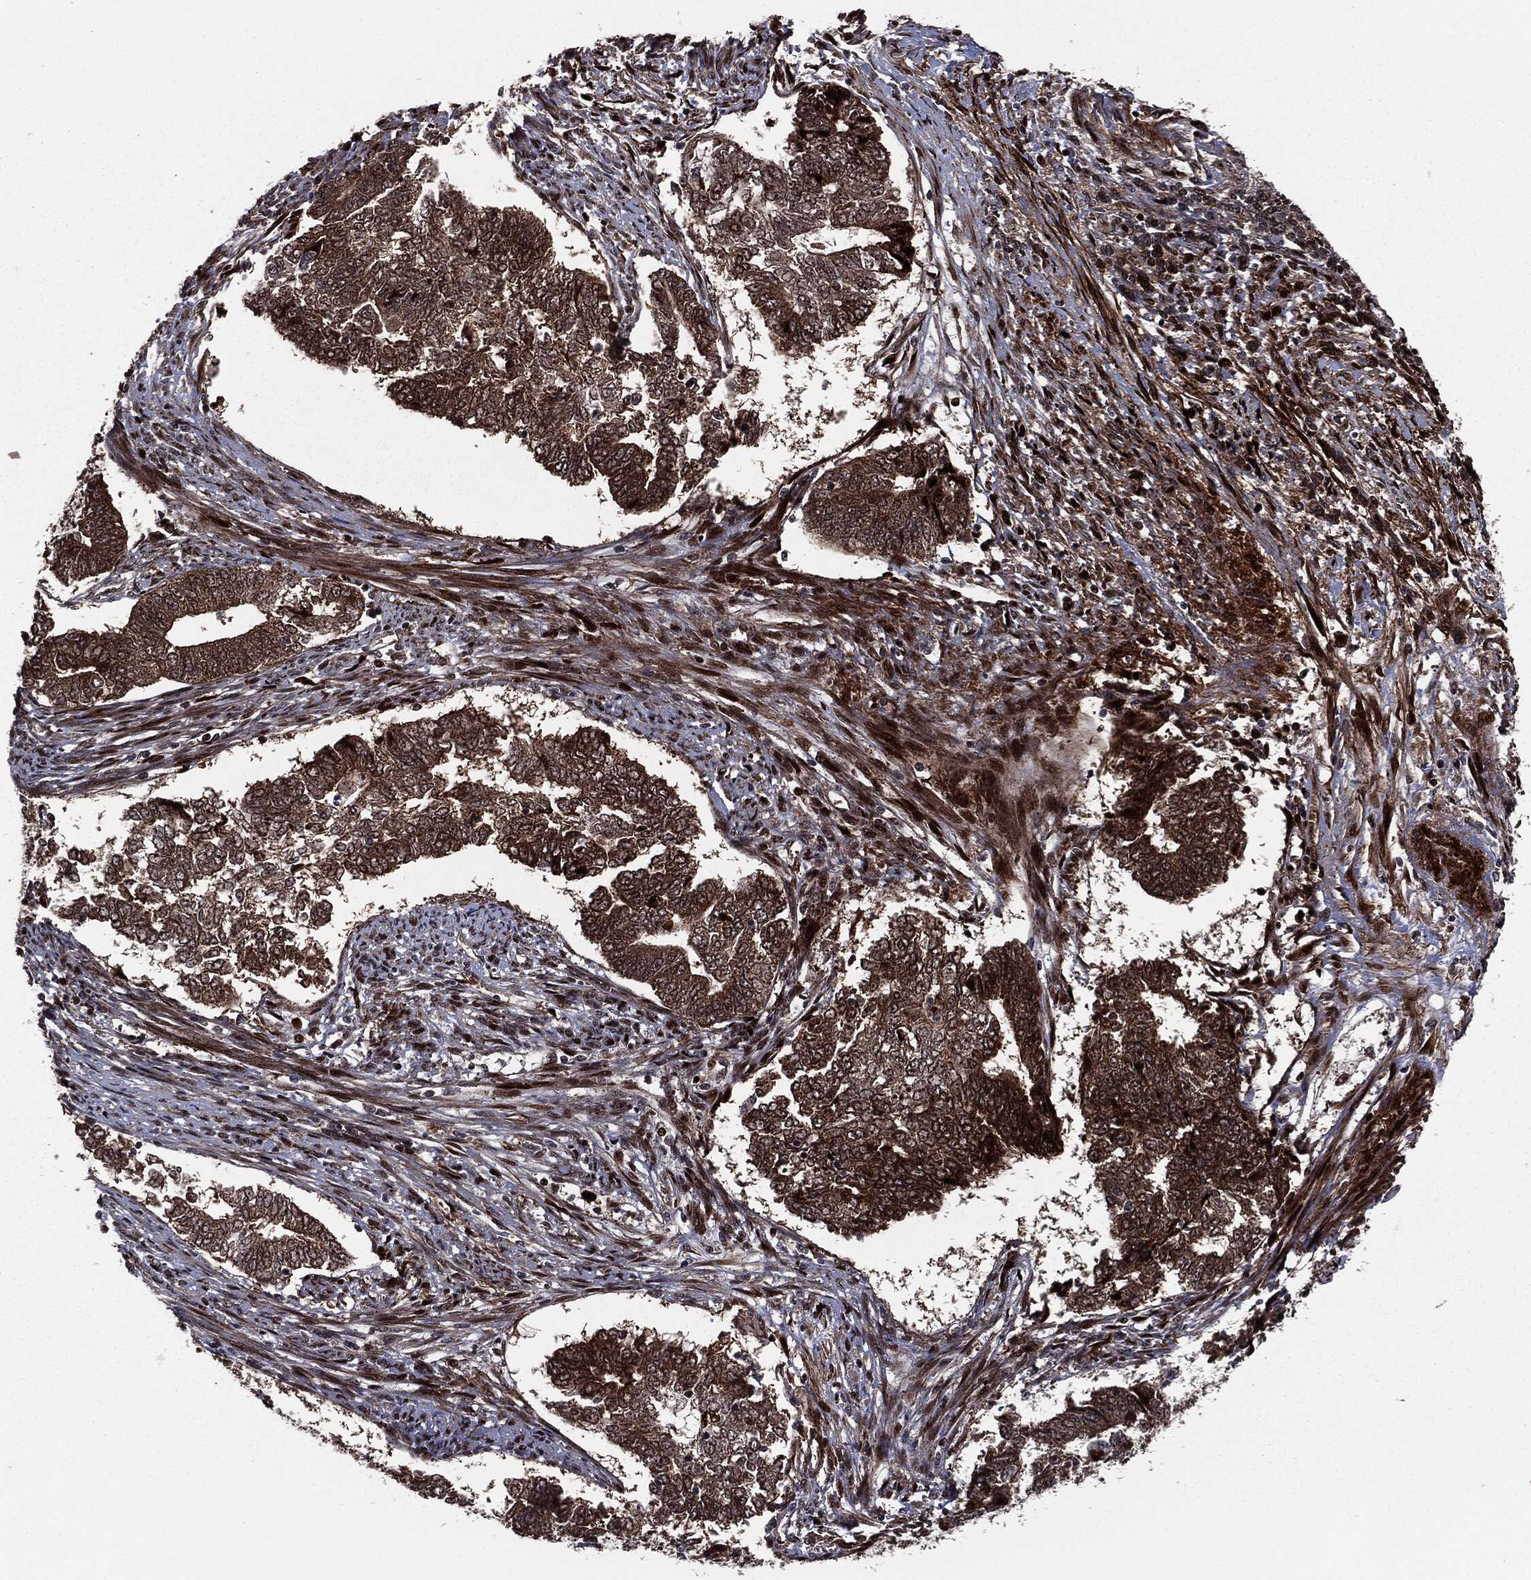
{"staining": {"intensity": "strong", "quantity": "<25%", "location": "cytoplasmic/membranous,nuclear"}, "tissue": "endometrial cancer", "cell_type": "Tumor cells", "image_type": "cancer", "snomed": [{"axis": "morphology", "description": "Adenocarcinoma, NOS"}, {"axis": "topography", "description": "Endometrium"}], "caption": "Immunohistochemical staining of human endometrial adenocarcinoma demonstrates medium levels of strong cytoplasmic/membranous and nuclear protein staining in approximately <25% of tumor cells.", "gene": "SMAD4", "patient": {"sex": "female", "age": 65}}